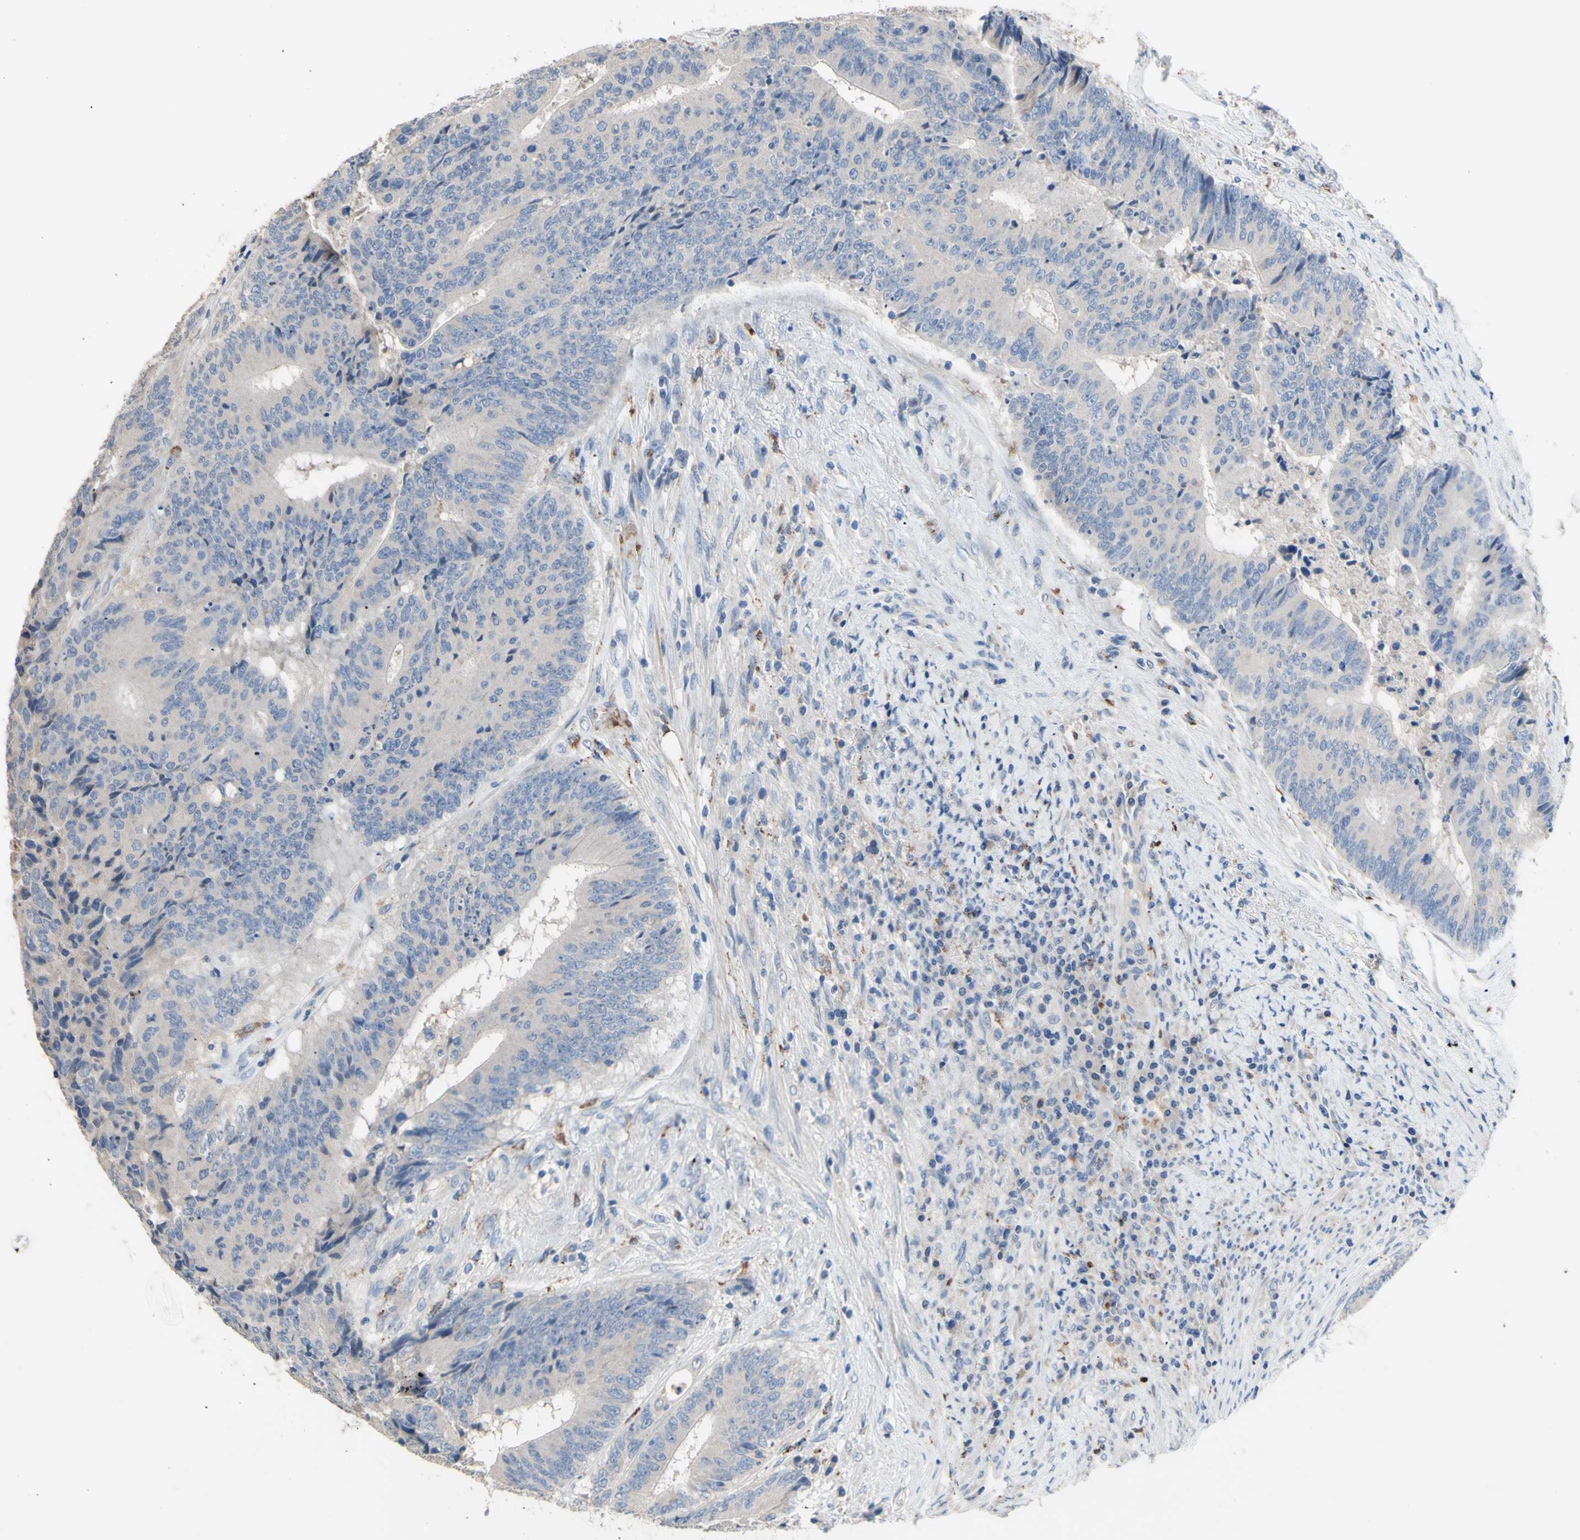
{"staining": {"intensity": "negative", "quantity": "none", "location": "none"}, "tissue": "colorectal cancer", "cell_type": "Tumor cells", "image_type": "cancer", "snomed": [{"axis": "morphology", "description": "Adenocarcinoma, NOS"}, {"axis": "topography", "description": "Rectum"}], "caption": "Protein analysis of colorectal adenocarcinoma exhibits no significant staining in tumor cells.", "gene": "CDON", "patient": {"sex": "male", "age": 72}}